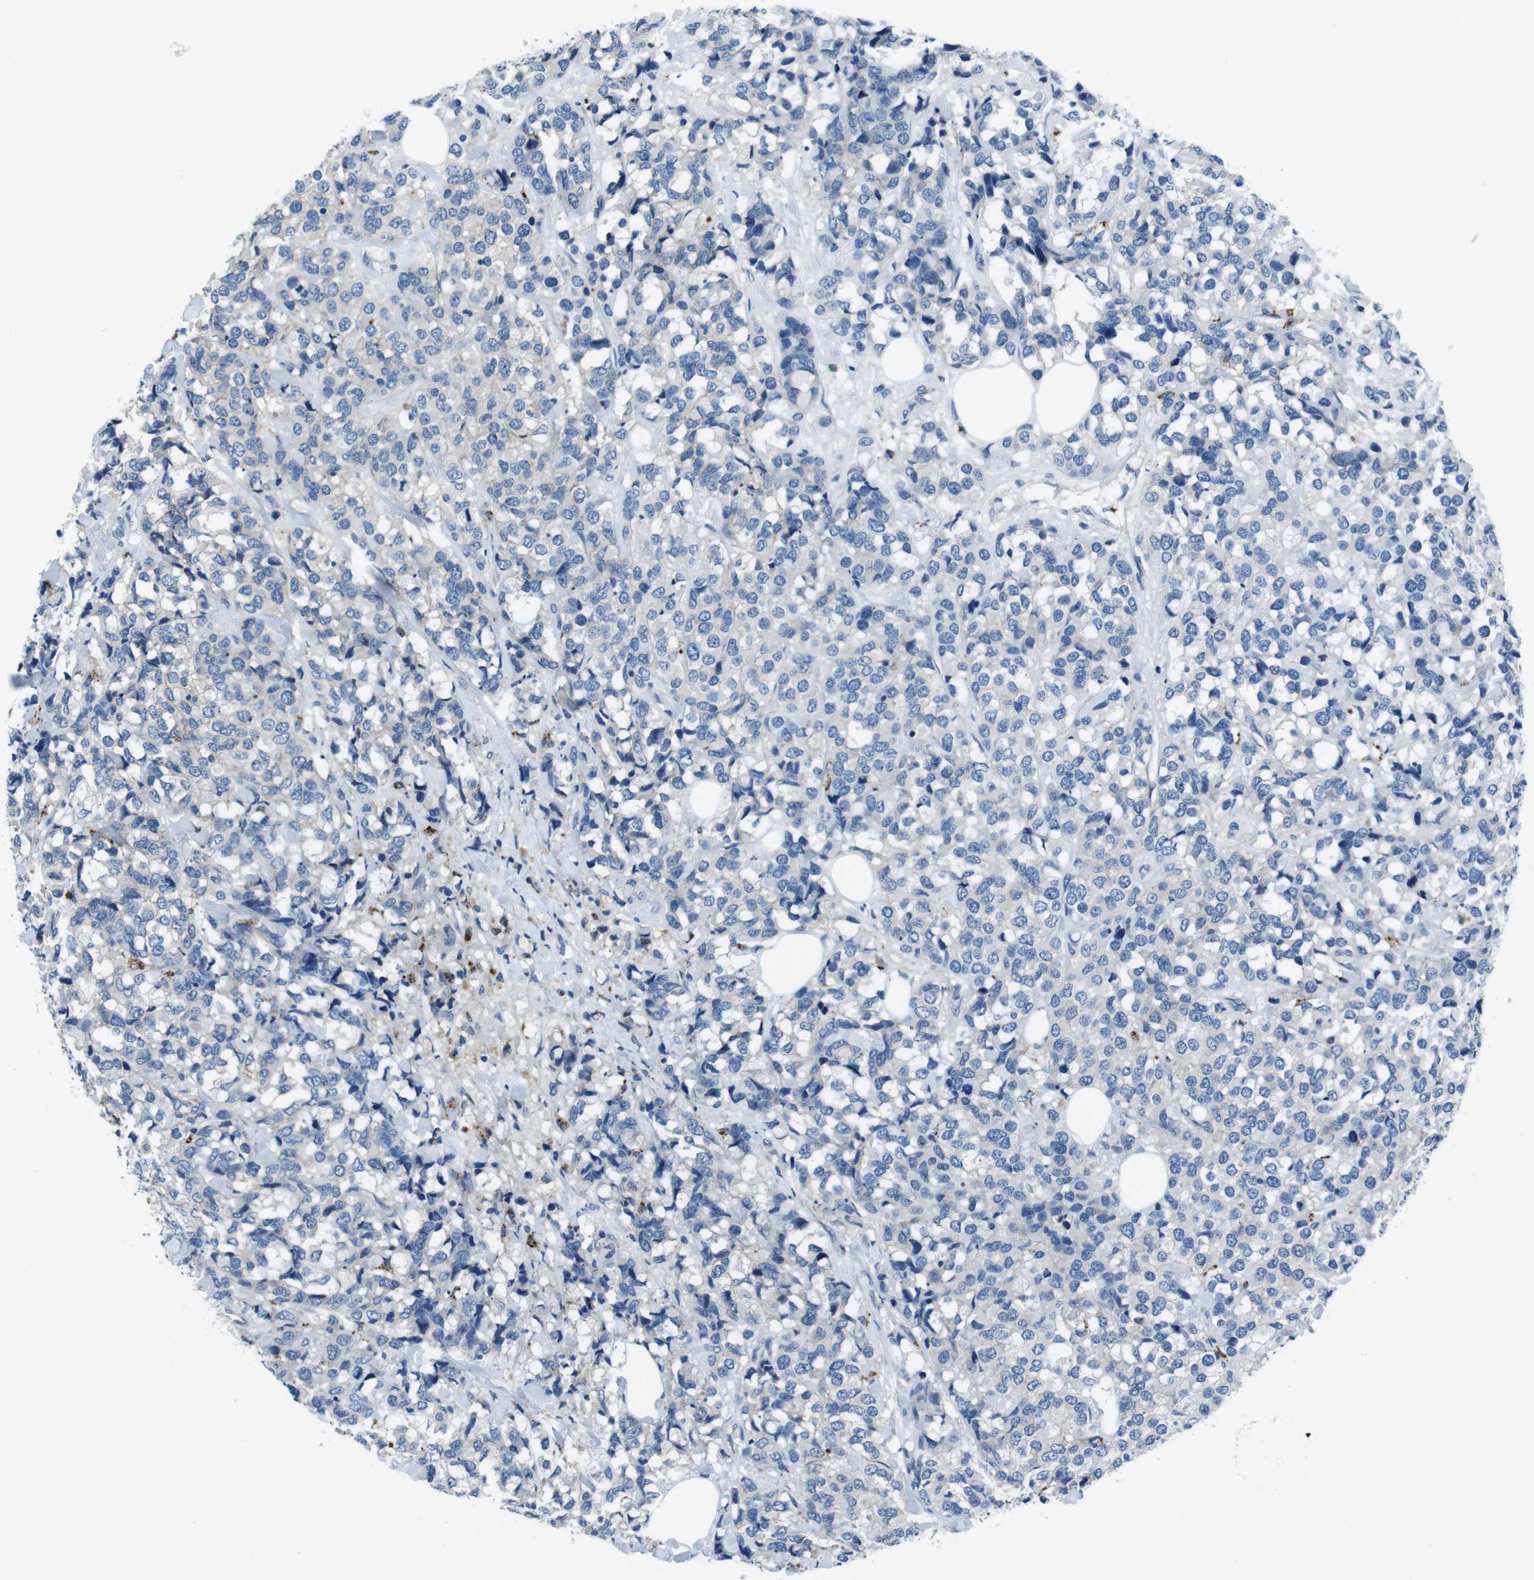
{"staining": {"intensity": "negative", "quantity": "none", "location": "none"}, "tissue": "breast cancer", "cell_type": "Tumor cells", "image_type": "cancer", "snomed": [{"axis": "morphology", "description": "Lobular carcinoma"}, {"axis": "topography", "description": "Breast"}], "caption": "Immunohistochemical staining of breast cancer (lobular carcinoma) demonstrates no significant staining in tumor cells.", "gene": "TULP3", "patient": {"sex": "female", "age": 59}}